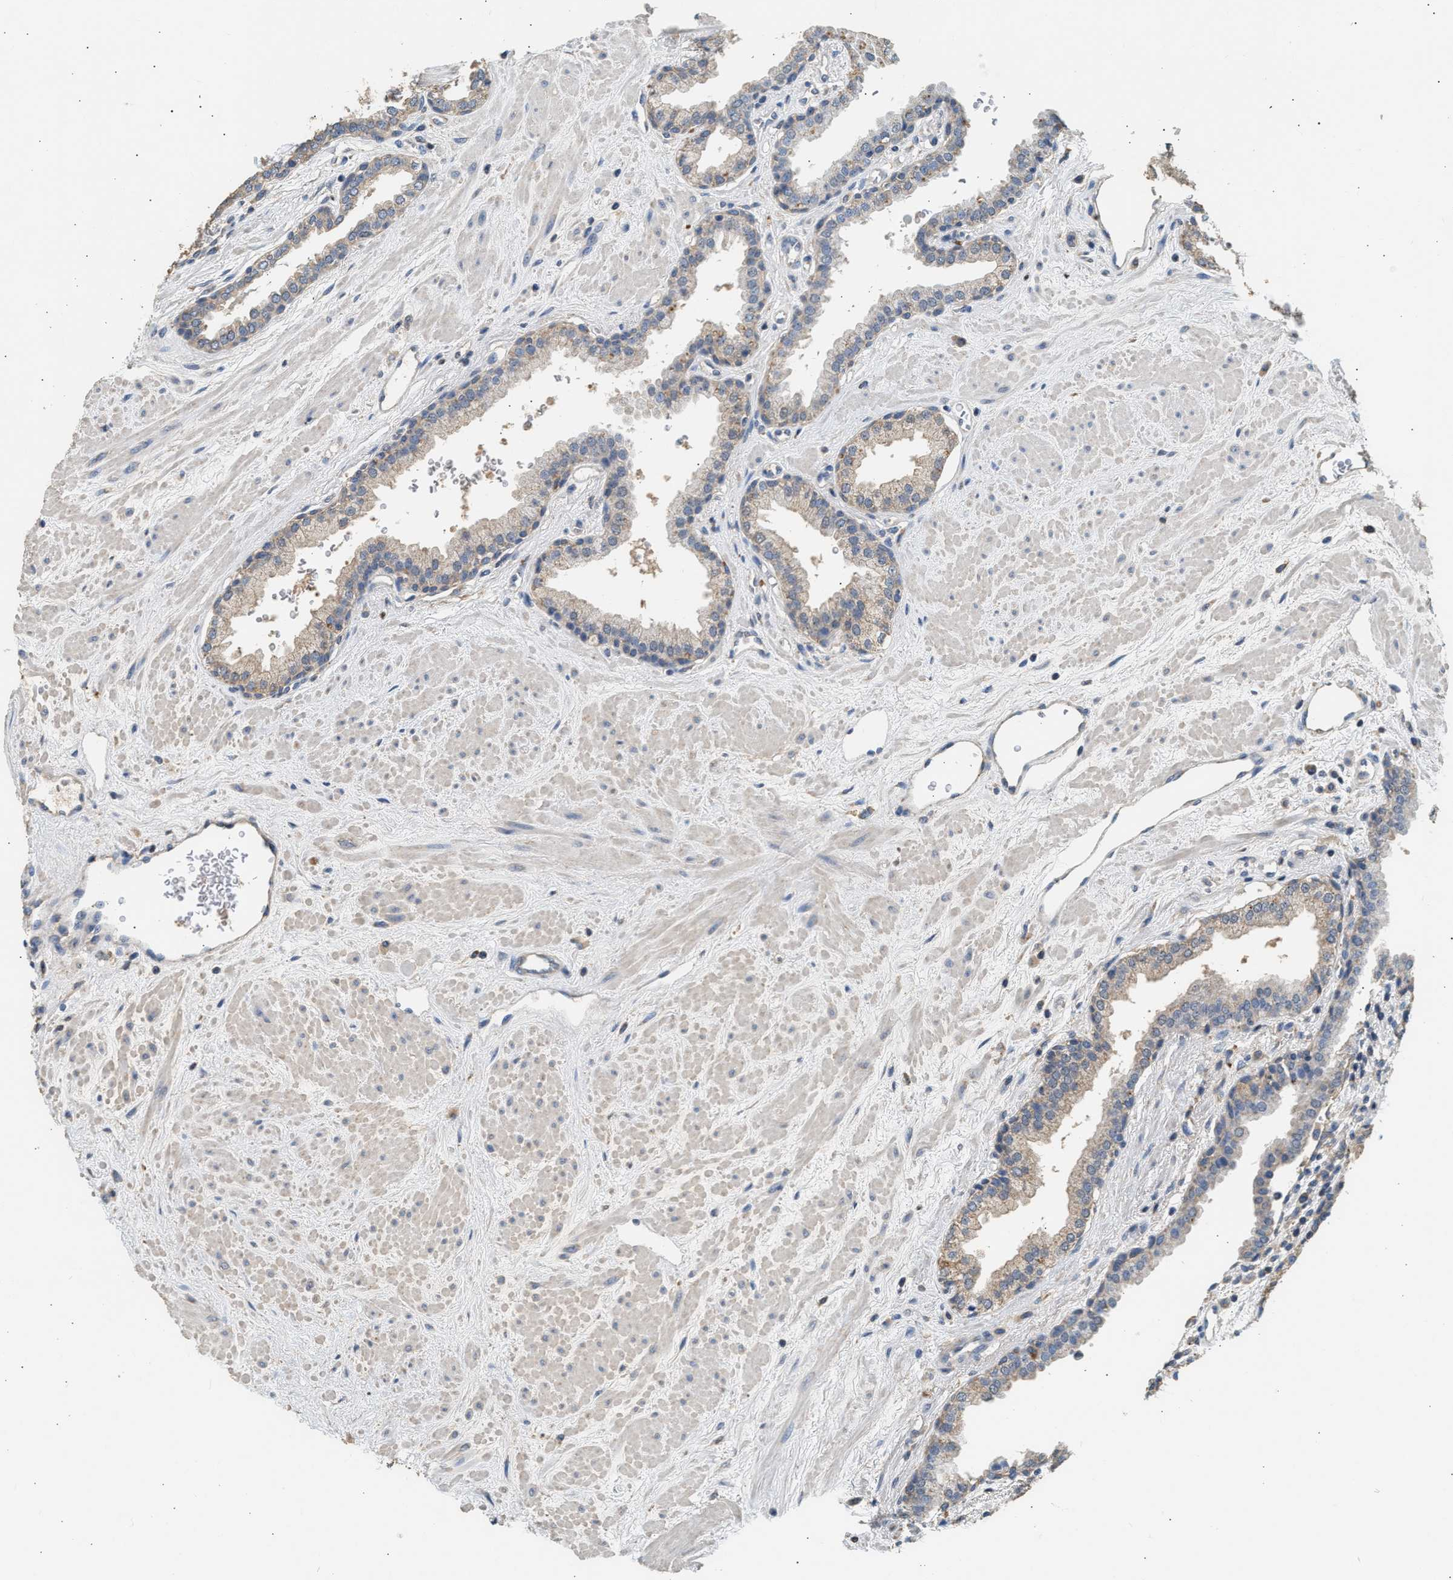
{"staining": {"intensity": "weak", "quantity": ">75%", "location": "cytoplasmic/membranous"}, "tissue": "prostate", "cell_type": "Glandular cells", "image_type": "normal", "snomed": [{"axis": "morphology", "description": "Normal tissue, NOS"}, {"axis": "topography", "description": "Prostate"}], "caption": "Protein expression analysis of benign prostate reveals weak cytoplasmic/membranous expression in about >75% of glandular cells. (DAB IHC, brown staining for protein, blue staining for nuclei).", "gene": "WDR31", "patient": {"sex": "male", "age": 51}}